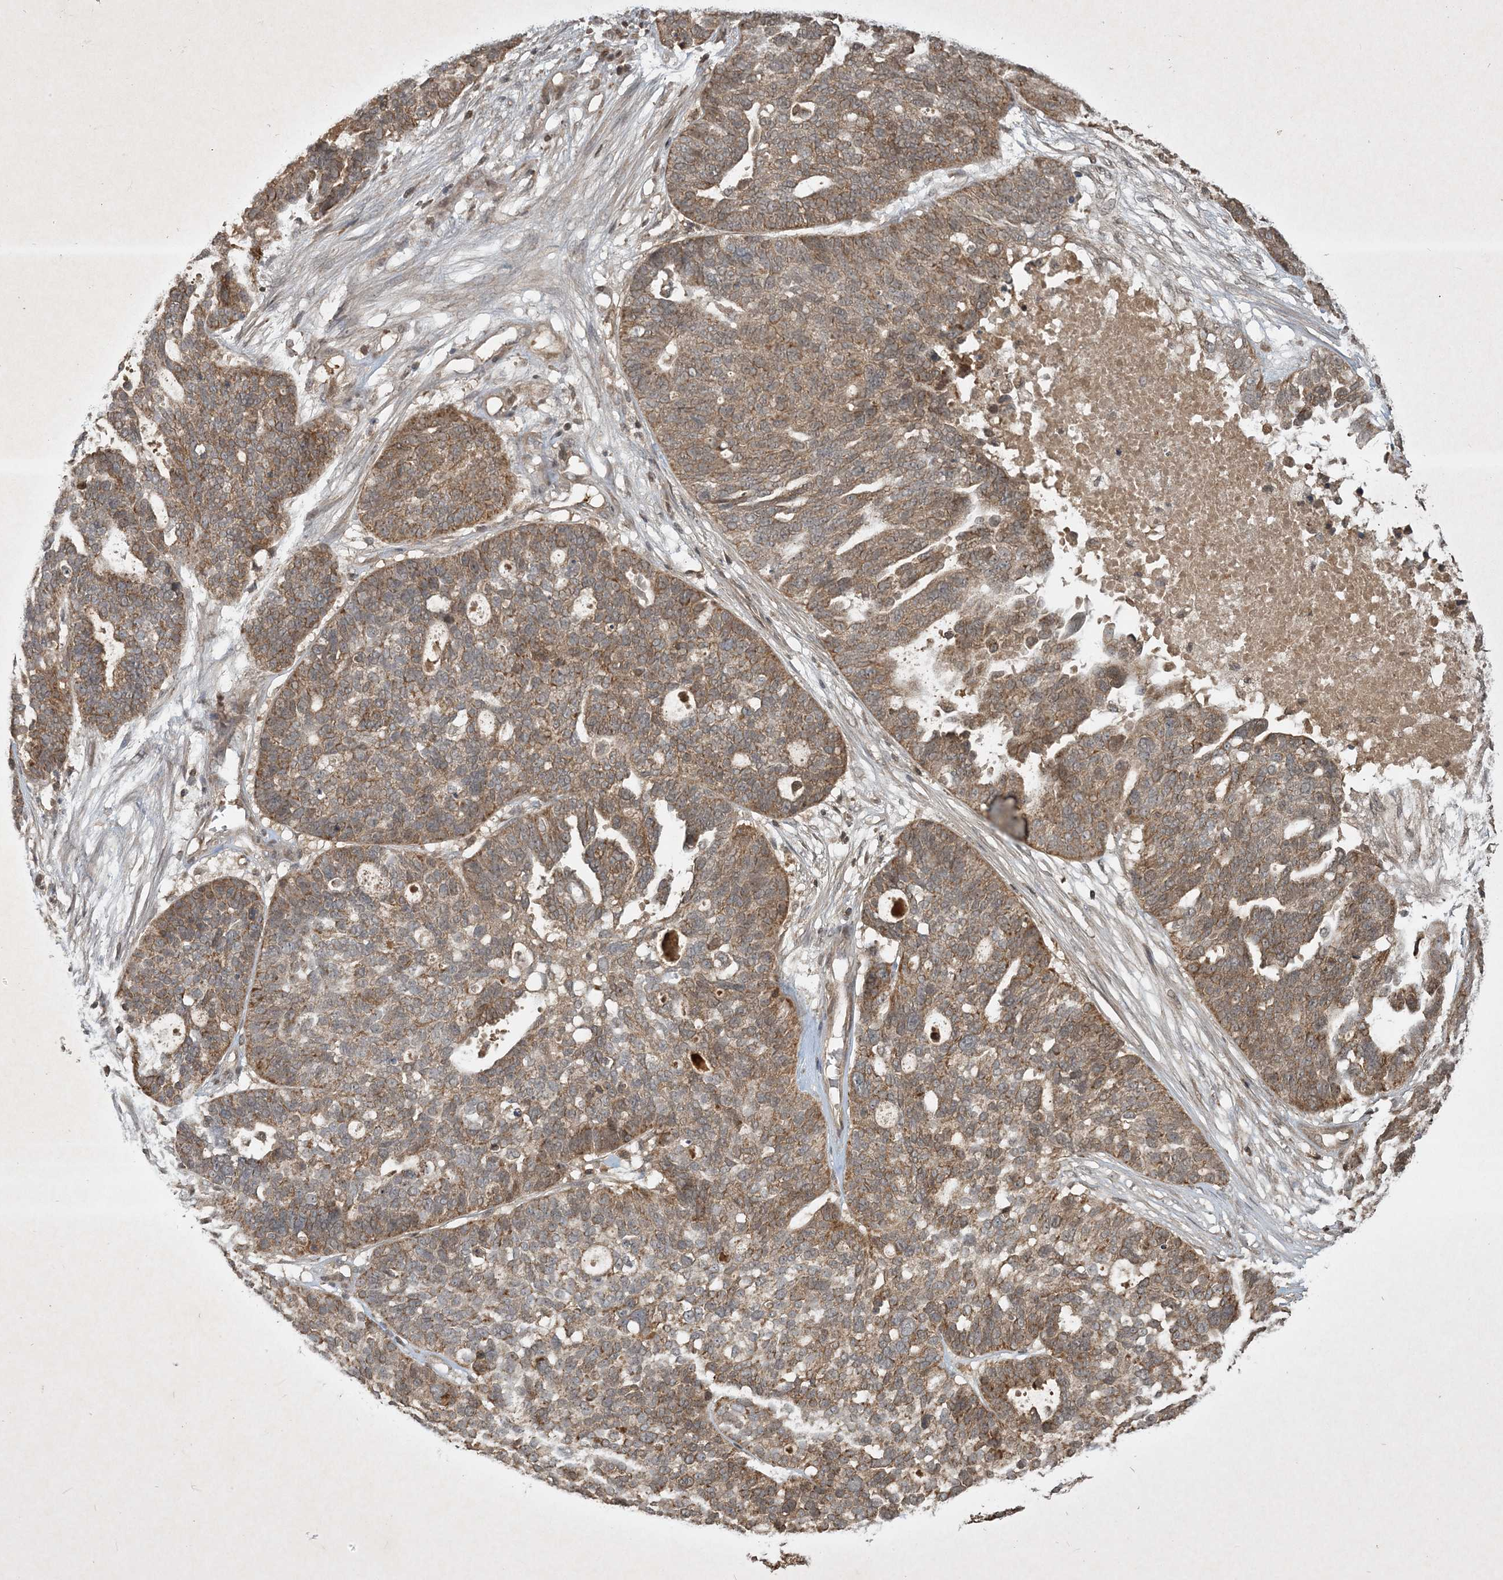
{"staining": {"intensity": "moderate", "quantity": ">75%", "location": "cytoplasmic/membranous"}, "tissue": "ovarian cancer", "cell_type": "Tumor cells", "image_type": "cancer", "snomed": [{"axis": "morphology", "description": "Cystadenocarcinoma, serous, NOS"}, {"axis": "topography", "description": "Ovary"}], "caption": "Ovarian cancer (serous cystadenocarcinoma) stained for a protein shows moderate cytoplasmic/membranous positivity in tumor cells. The protein is stained brown, and the nuclei are stained in blue (DAB IHC with brightfield microscopy, high magnification).", "gene": "PLTP", "patient": {"sex": "female", "age": 59}}